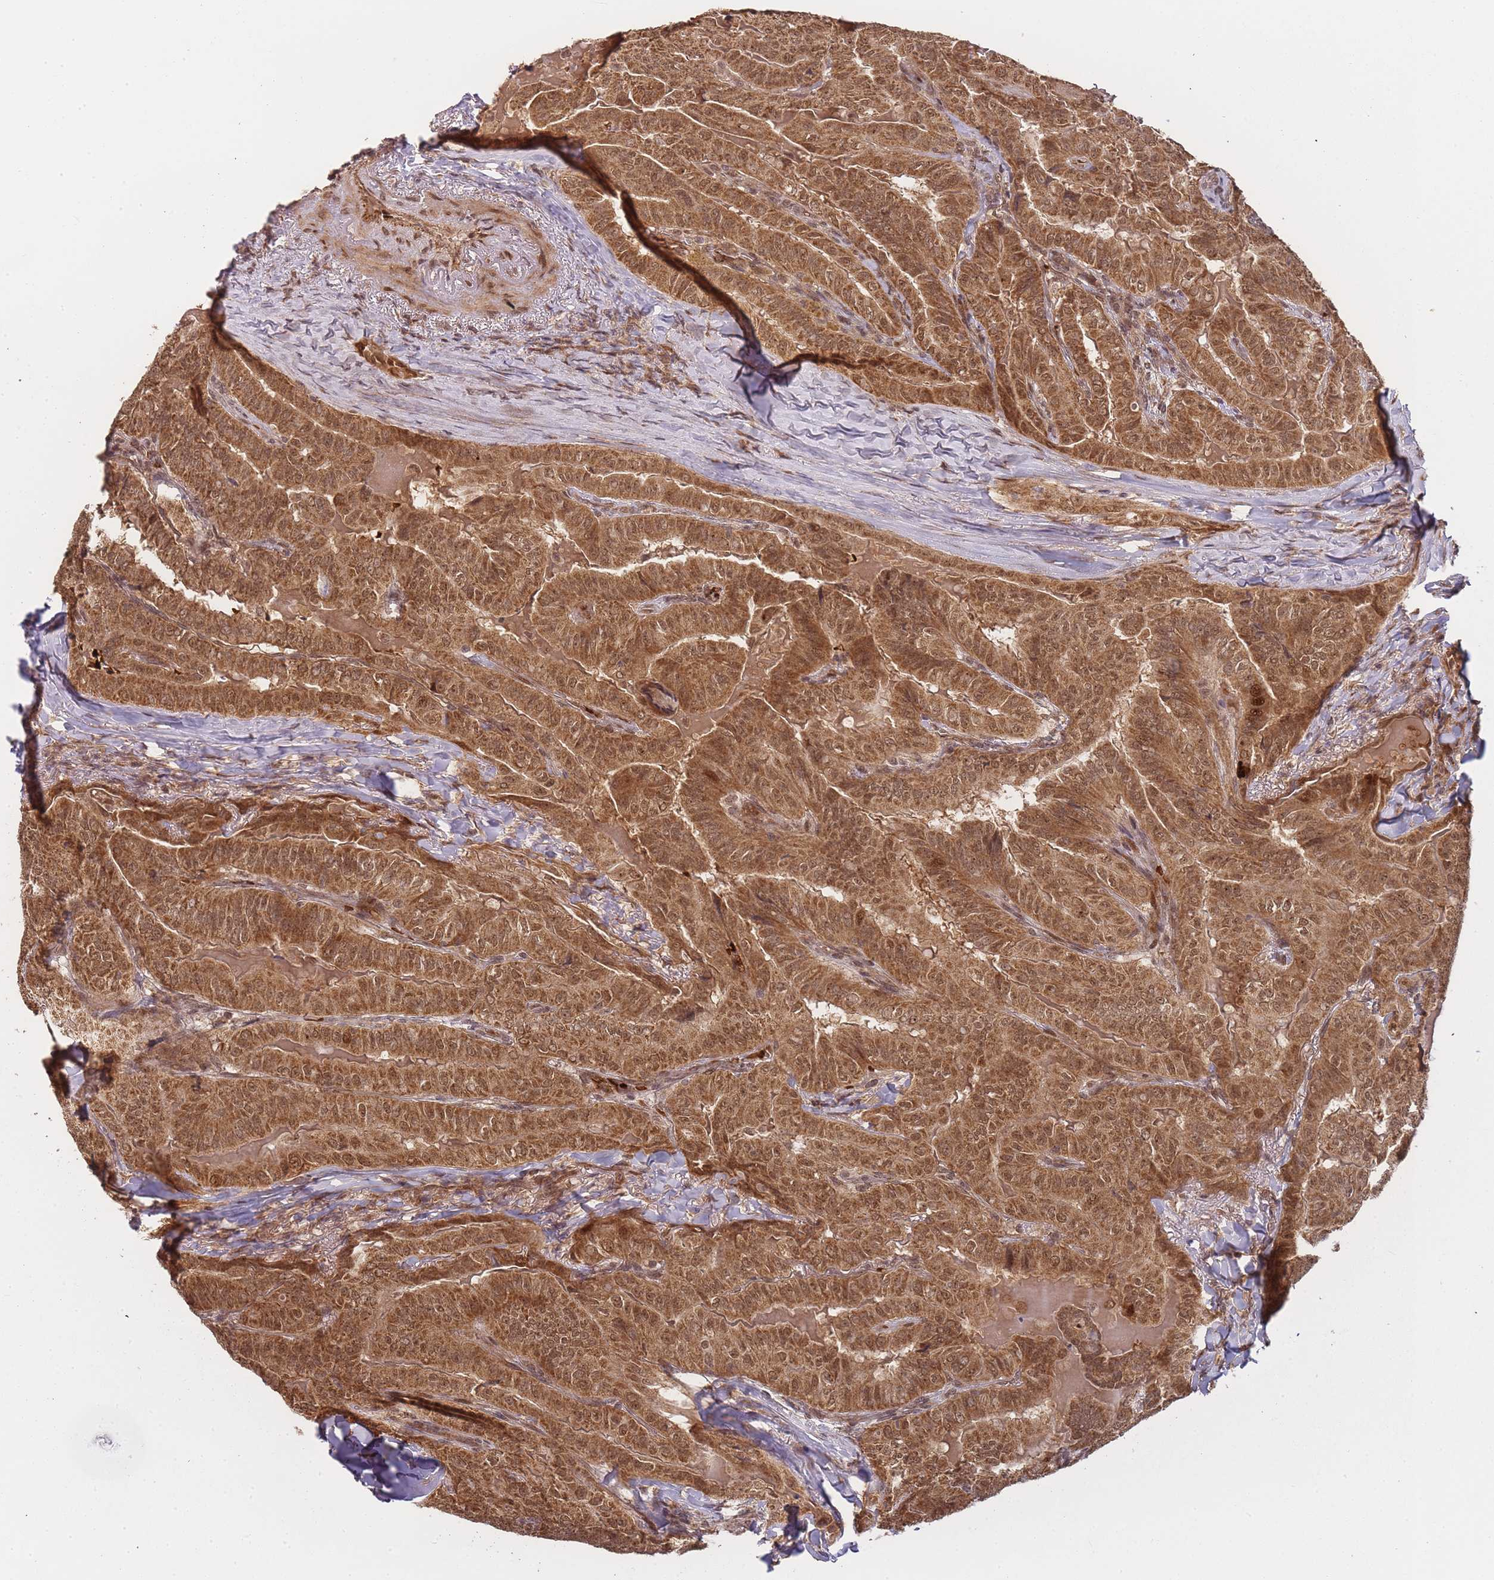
{"staining": {"intensity": "moderate", "quantity": ">75%", "location": "cytoplasmic/membranous,nuclear"}, "tissue": "thyroid cancer", "cell_type": "Tumor cells", "image_type": "cancer", "snomed": [{"axis": "morphology", "description": "Papillary adenocarcinoma, NOS"}, {"axis": "topography", "description": "Thyroid gland"}], "caption": "DAB immunohistochemical staining of thyroid cancer displays moderate cytoplasmic/membranous and nuclear protein expression in approximately >75% of tumor cells.", "gene": "ZNF497", "patient": {"sex": "female", "age": 68}}